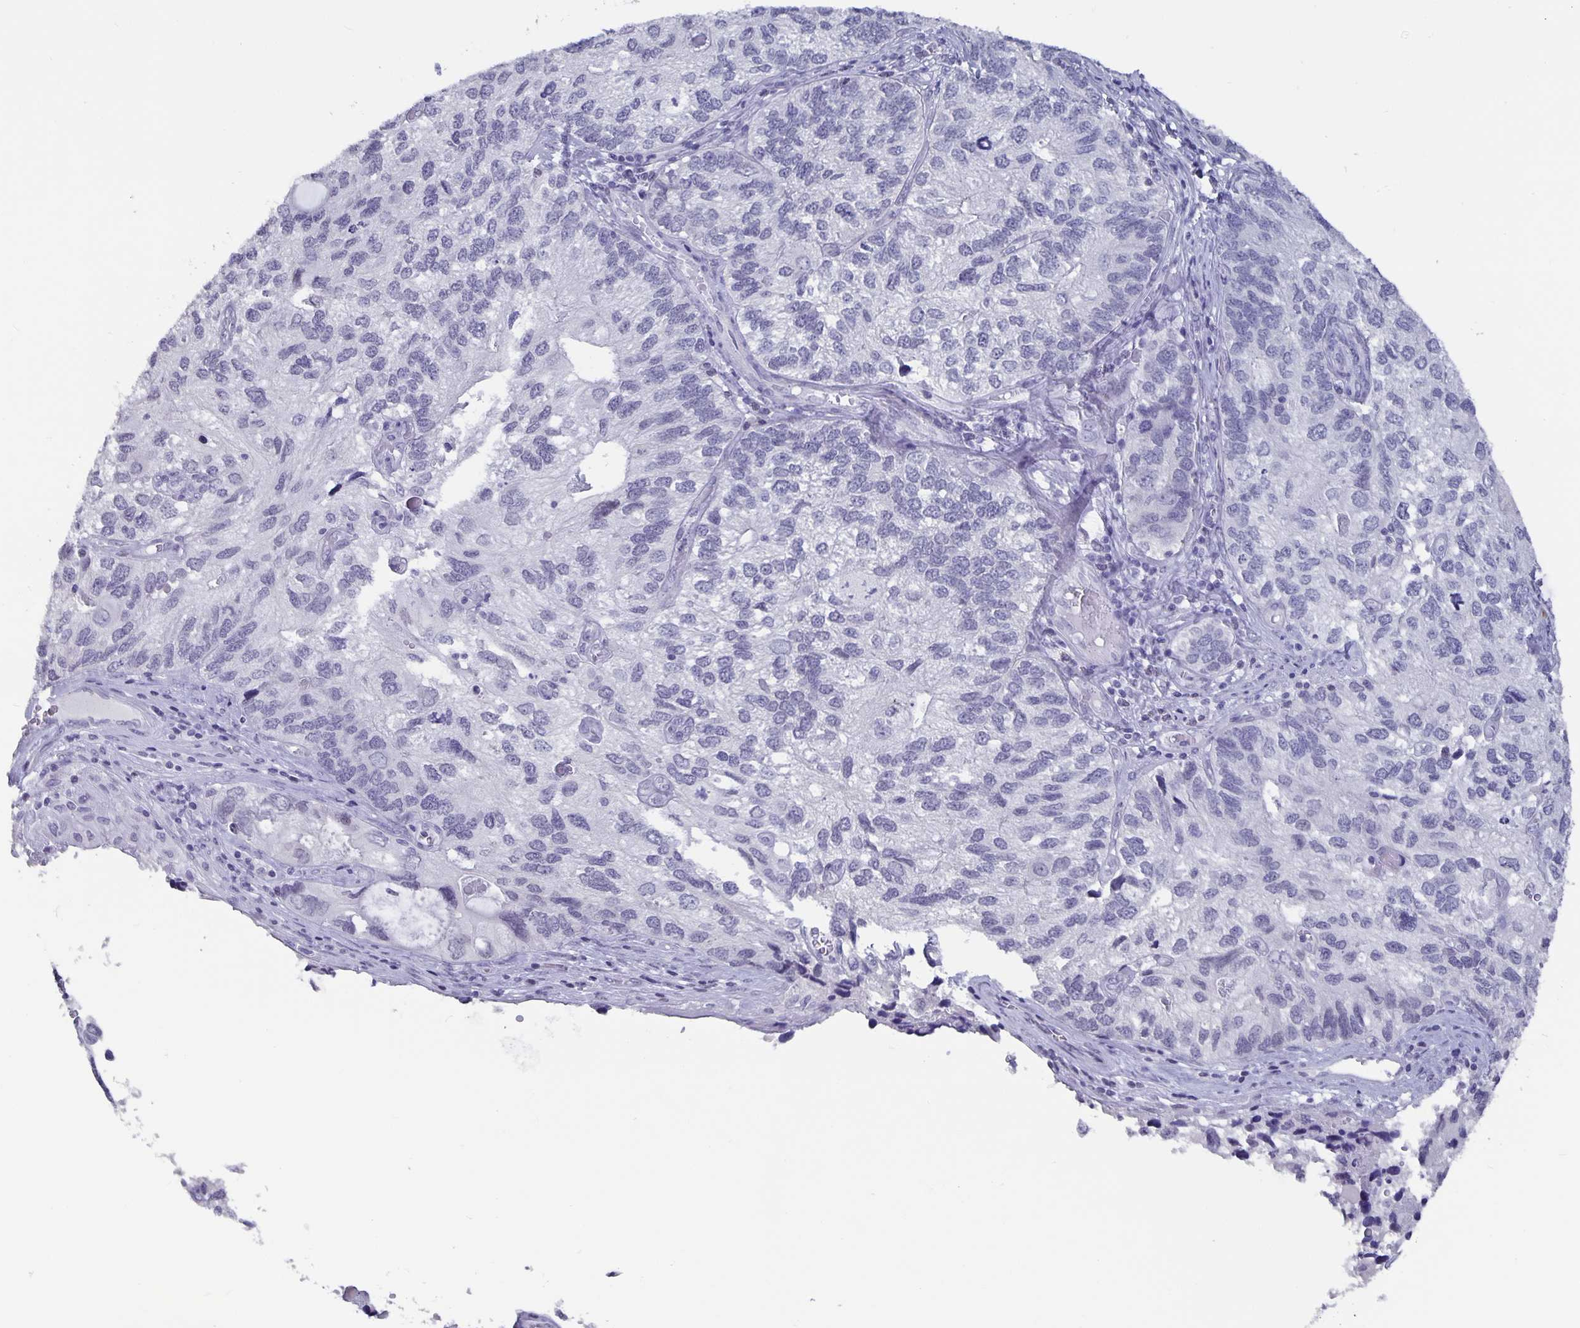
{"staining": {"intensity": "negative", "quantity": "none", "location": "none"}, "tissue": "endometrial cancer", "cell_type": "Tumor cells", "image_type": "cancer", "snomed": [{"axis": "morphology", "description": "Carcinoma, NOS"}, {"axis": "topography", "description": "Uterus"}], "caption": "There is no significant positivity in tumor cells of endometrial cancer.", "gene": "OLIG2", "patient": {"sex": "female", "age": 76}}